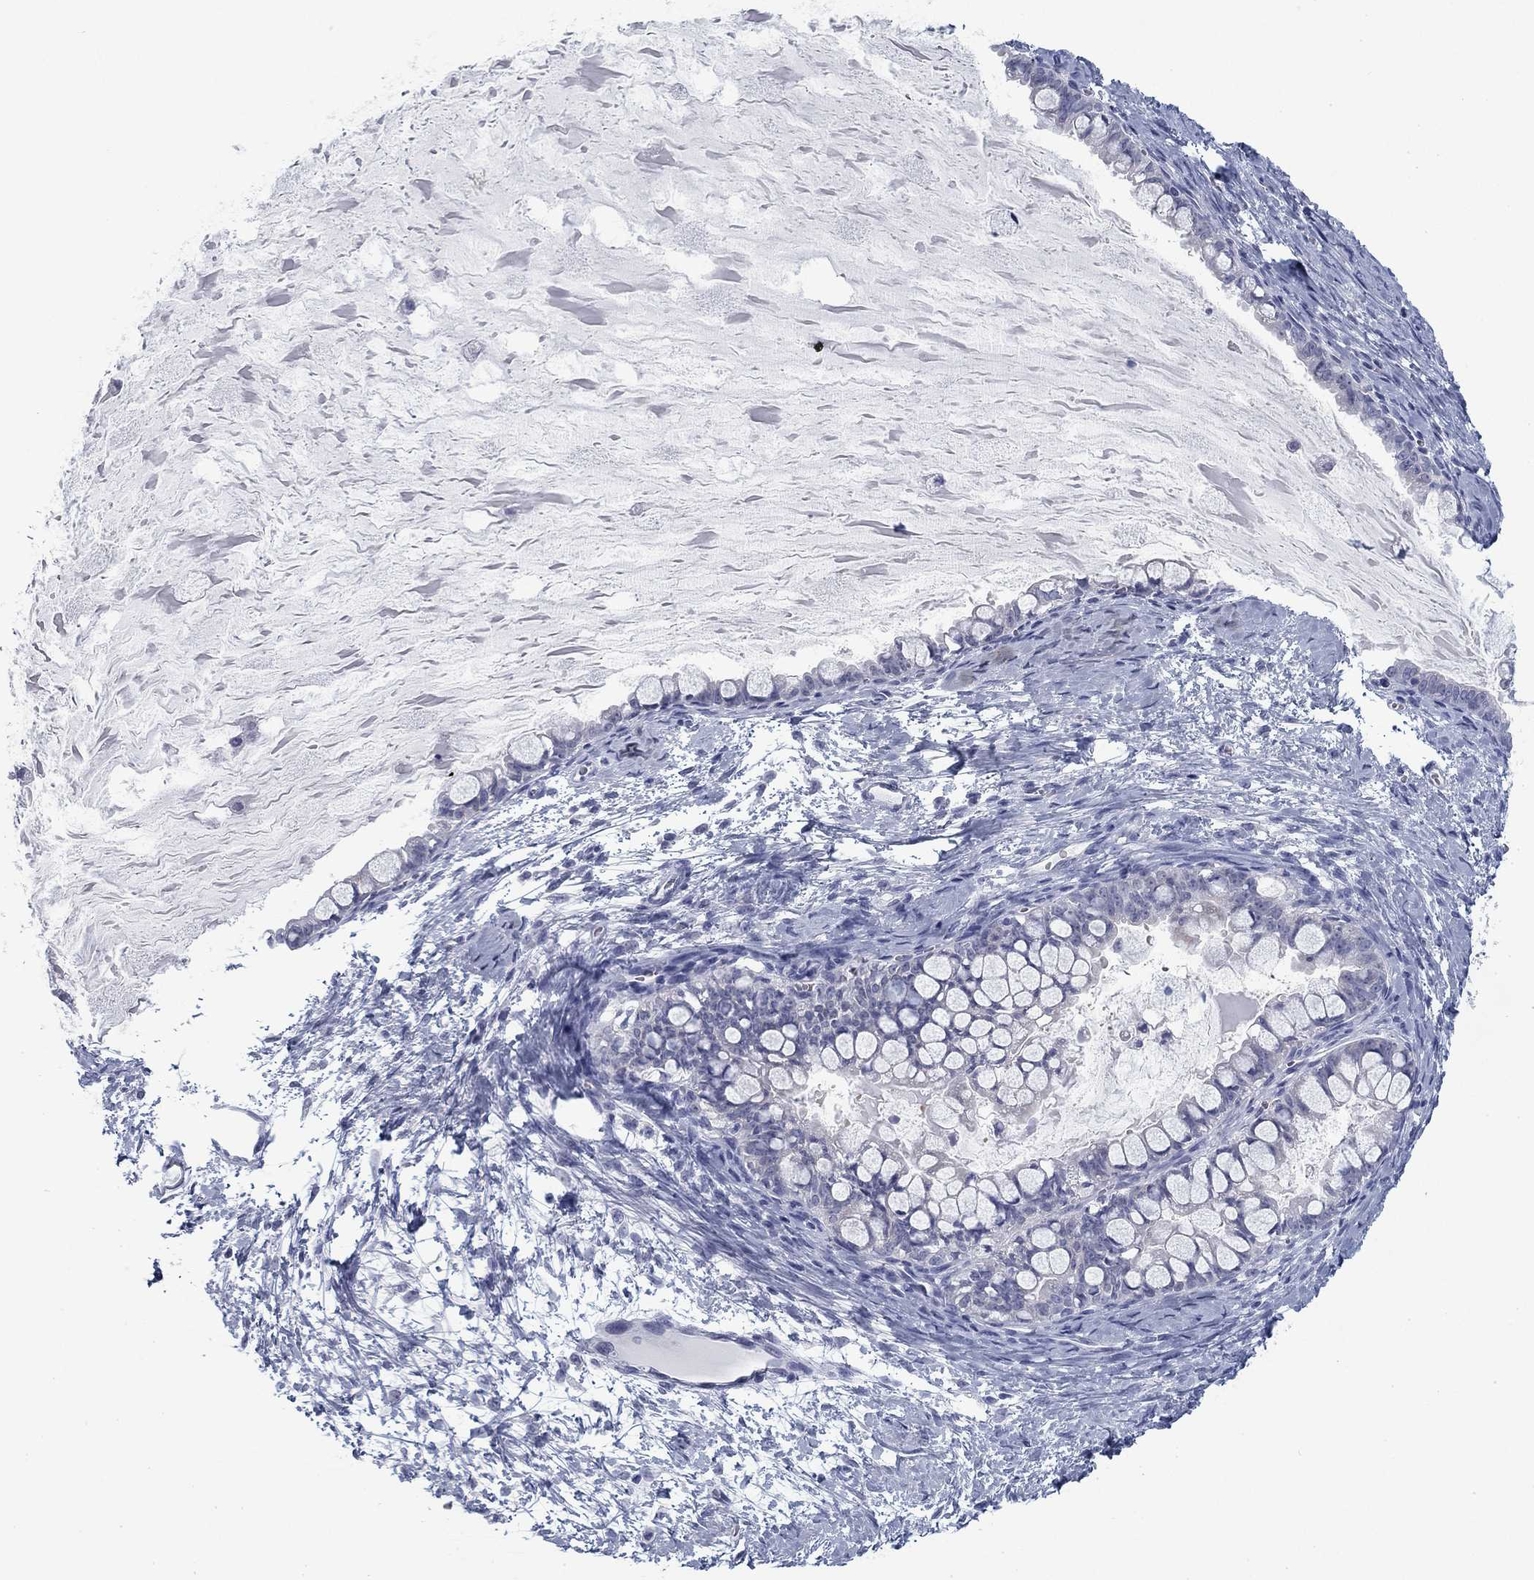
{"staining": {"intensity": "negative", "quantity": "none", "location": "none"}, "tissue": "ovarian cancer", "cell_type": "Tumor cells", "image_type": "cancer", "snomed": [{"axis": "morphology", "description": "Cystadenocarcinoma, mucinous, NOS"}, {"axis": "topography", "description": "Ovary"}], "caption": "IHC of human ovarian mucinous cystadenocarcinoma shows no positivity in tumor cells.", "gene": "DNAL1", "patient": {"sex": "female", "age": 63}}